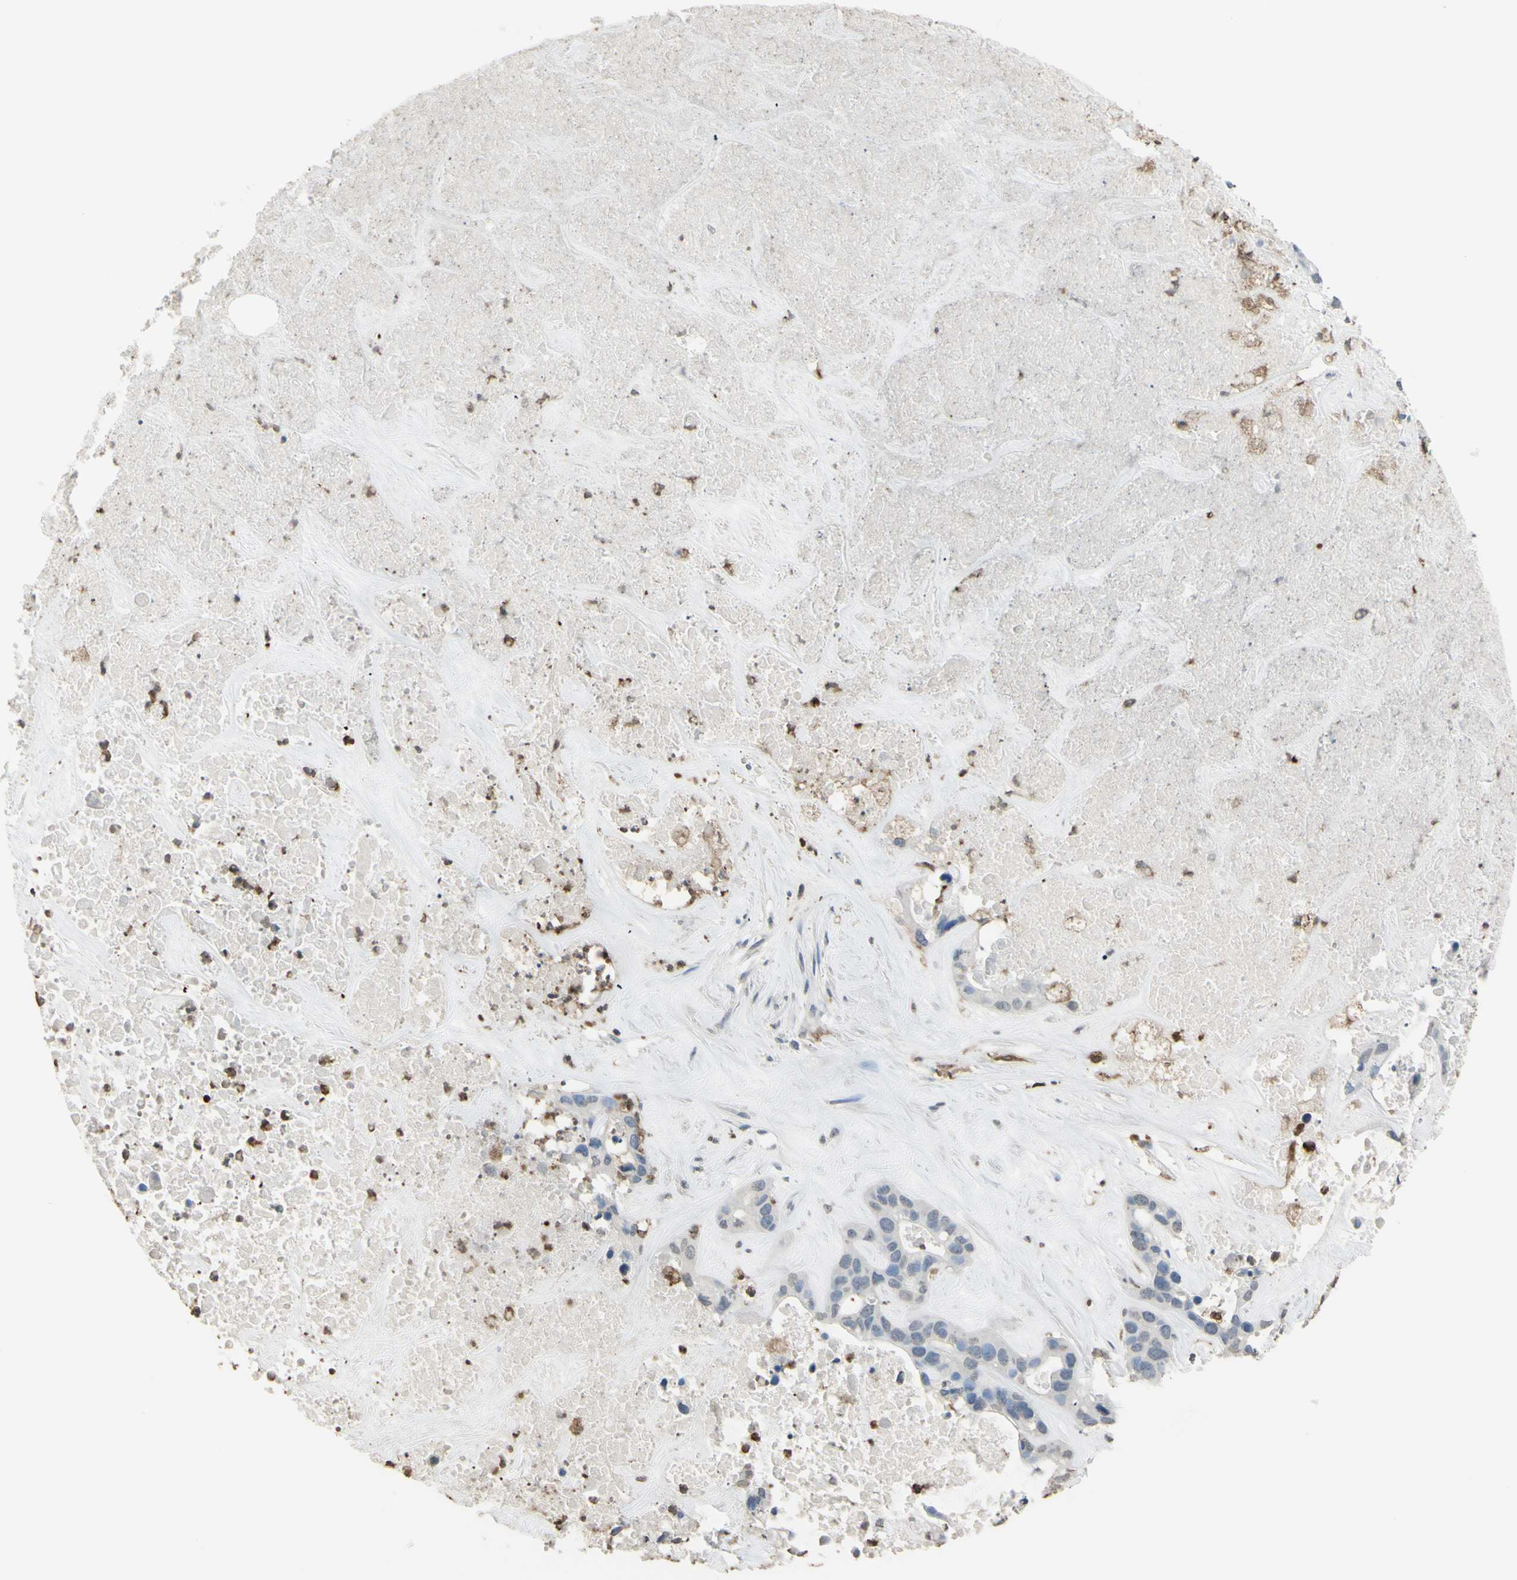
{"staining": {"intensity": "negative", "quantity": "none", "location": "none"}, "tissue": "liver cancer", "cell_type": "Tumor cells", "image_type": "cancer", "snomed": [{"axis": "morphology", "description": "Cholangiocarcinoma"}, {"axis": "topography", "description": "Liver"}], "caption": "Liver cholangiocarcinoma was stained to show a protein in brown. There is no significant positivity in tumor cells. (Stains: DAB (3,3'-diaminobenzidine) immunohistochemistry (IHC) with hematoxylin counter stain, Microscopy: brightfield microscopy at high magnification).", "gene": "PSTPIP1", "patient": {"sex": "female", "age": 65}}